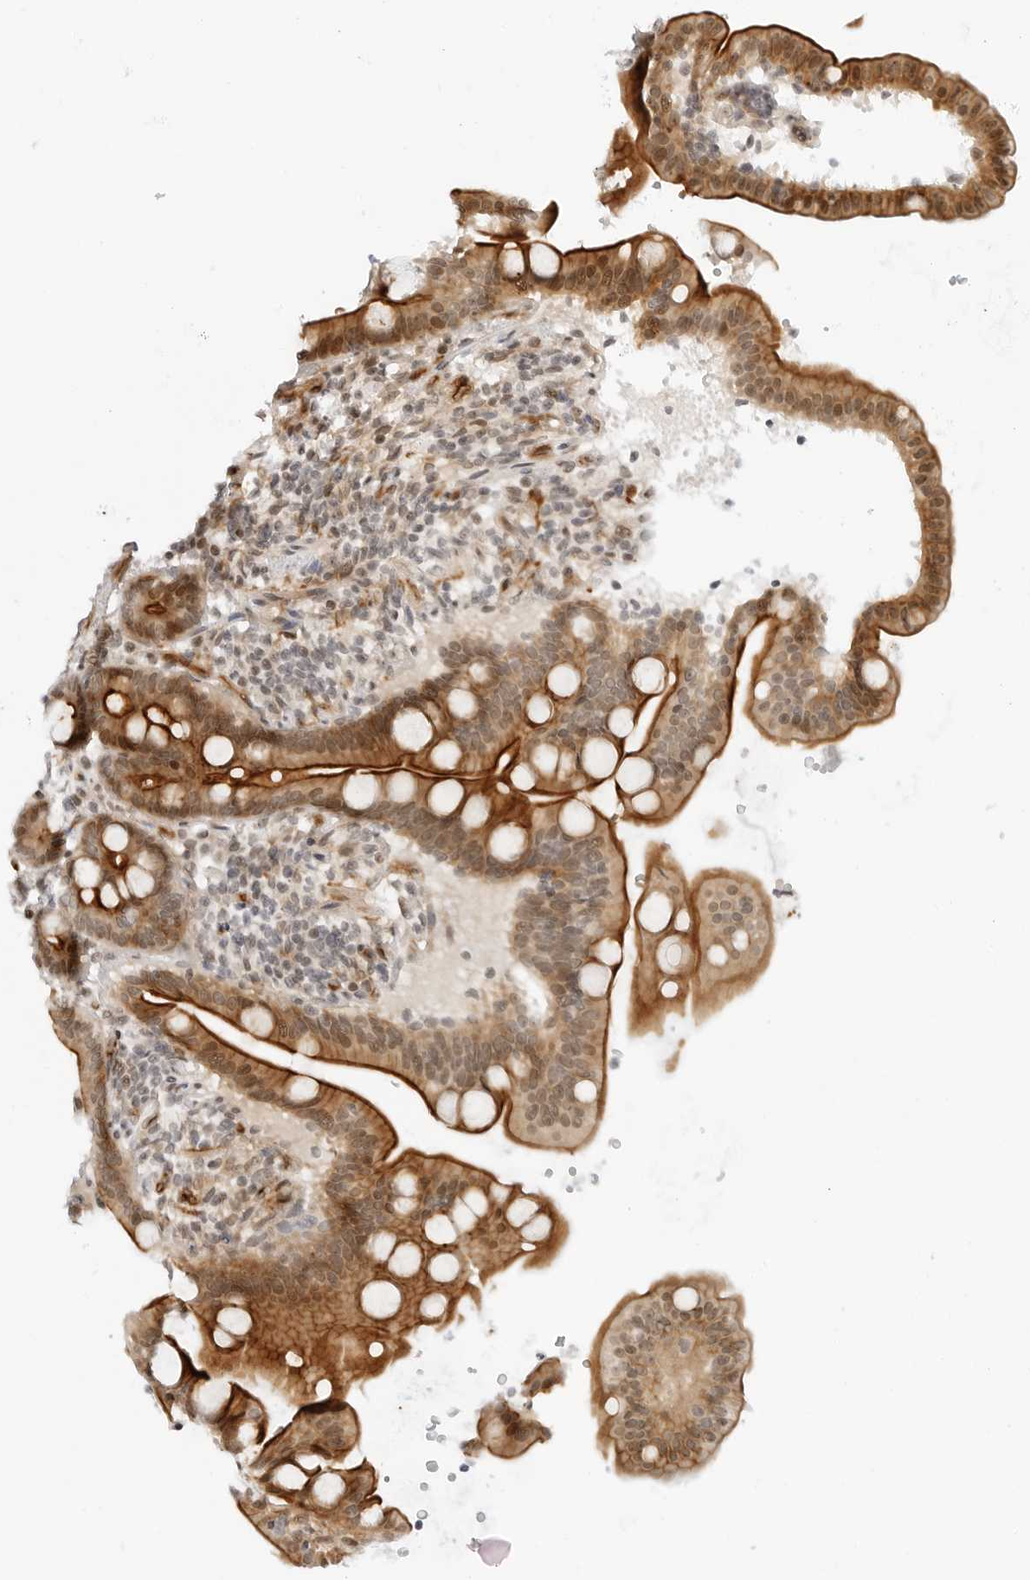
{"staining": {"intensity": "moderate", "quantity": "25%-75%", "location": "cytoplasmic/membranous,nuclear"}, "tissue": "duodenum", "cell_type": "Glandular cells", "image_type": "normal", "snomed": [{"axis": "morphology", "description": "Normal tissue, NOS"}, {"axis": "topography", "description": "Duodenum"}], "caption": "A brown stain highlights moderate cytoplasmic/membranous,nuclear staining of a protein in glandular cells of unremarkable human duodenum.", "gene": "ZNF613", "patient": {"sex": "male", "age": 54}}